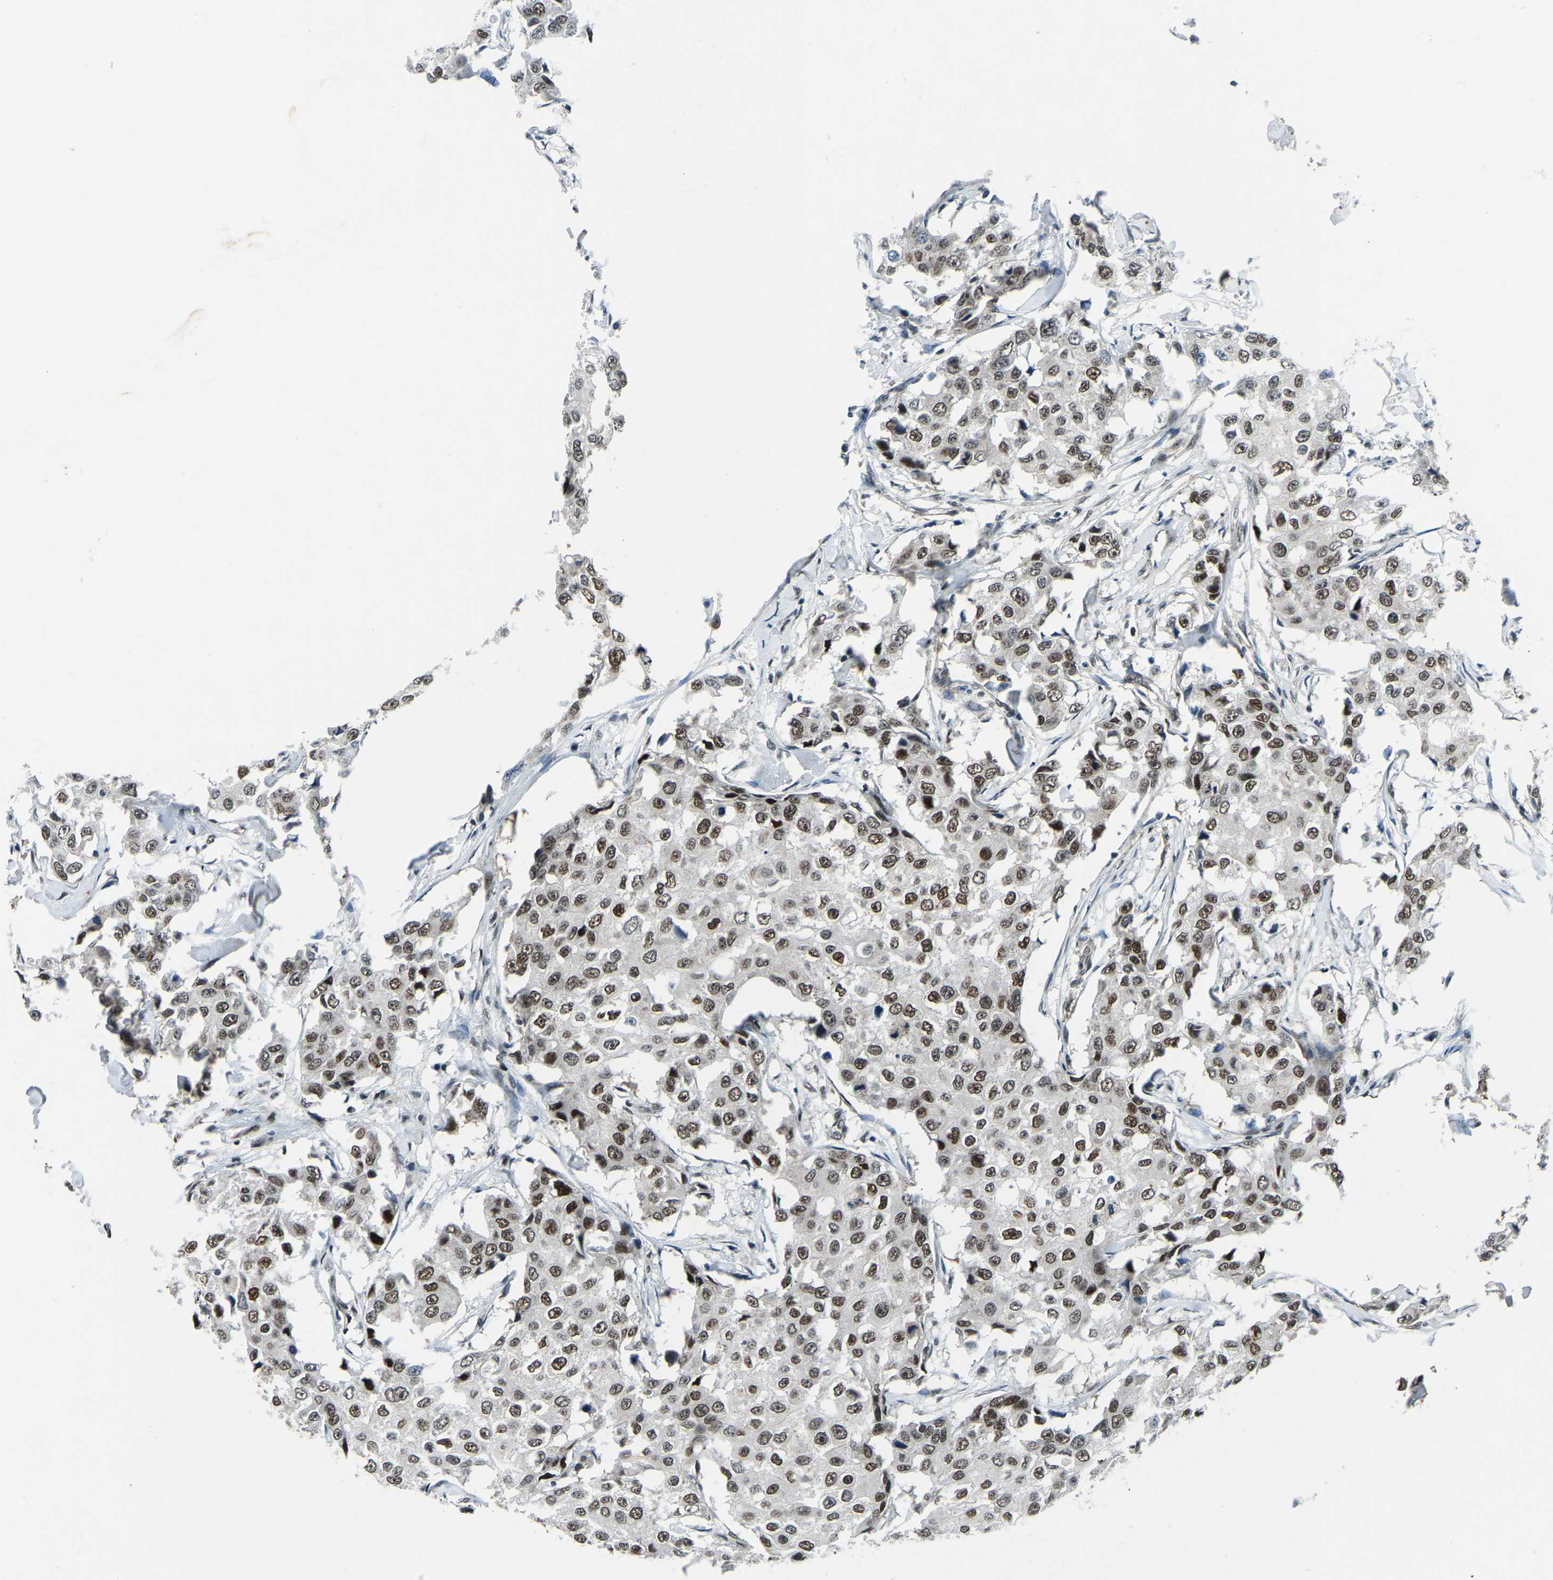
{"staining": {"intensity": "moderate", "quantity": ">75%", "location": "nuclear"}, "tissue": "breast cancer", "cell_type": "Tumor cells", "image_type": "cancer", "snomed": [{"axis": "morphology", "description": "Duct carcinoma"}, {"axis": "topography", "description": "Breast"}], "caption": "Immunohistochemical staining of breast invasive ductal carcinoma shows medium levels of moderate nuclear protein expression in approximately >75% of tumor cells.", "gene": "PRCC", "patient": {"sex": "female", "age": 27}}